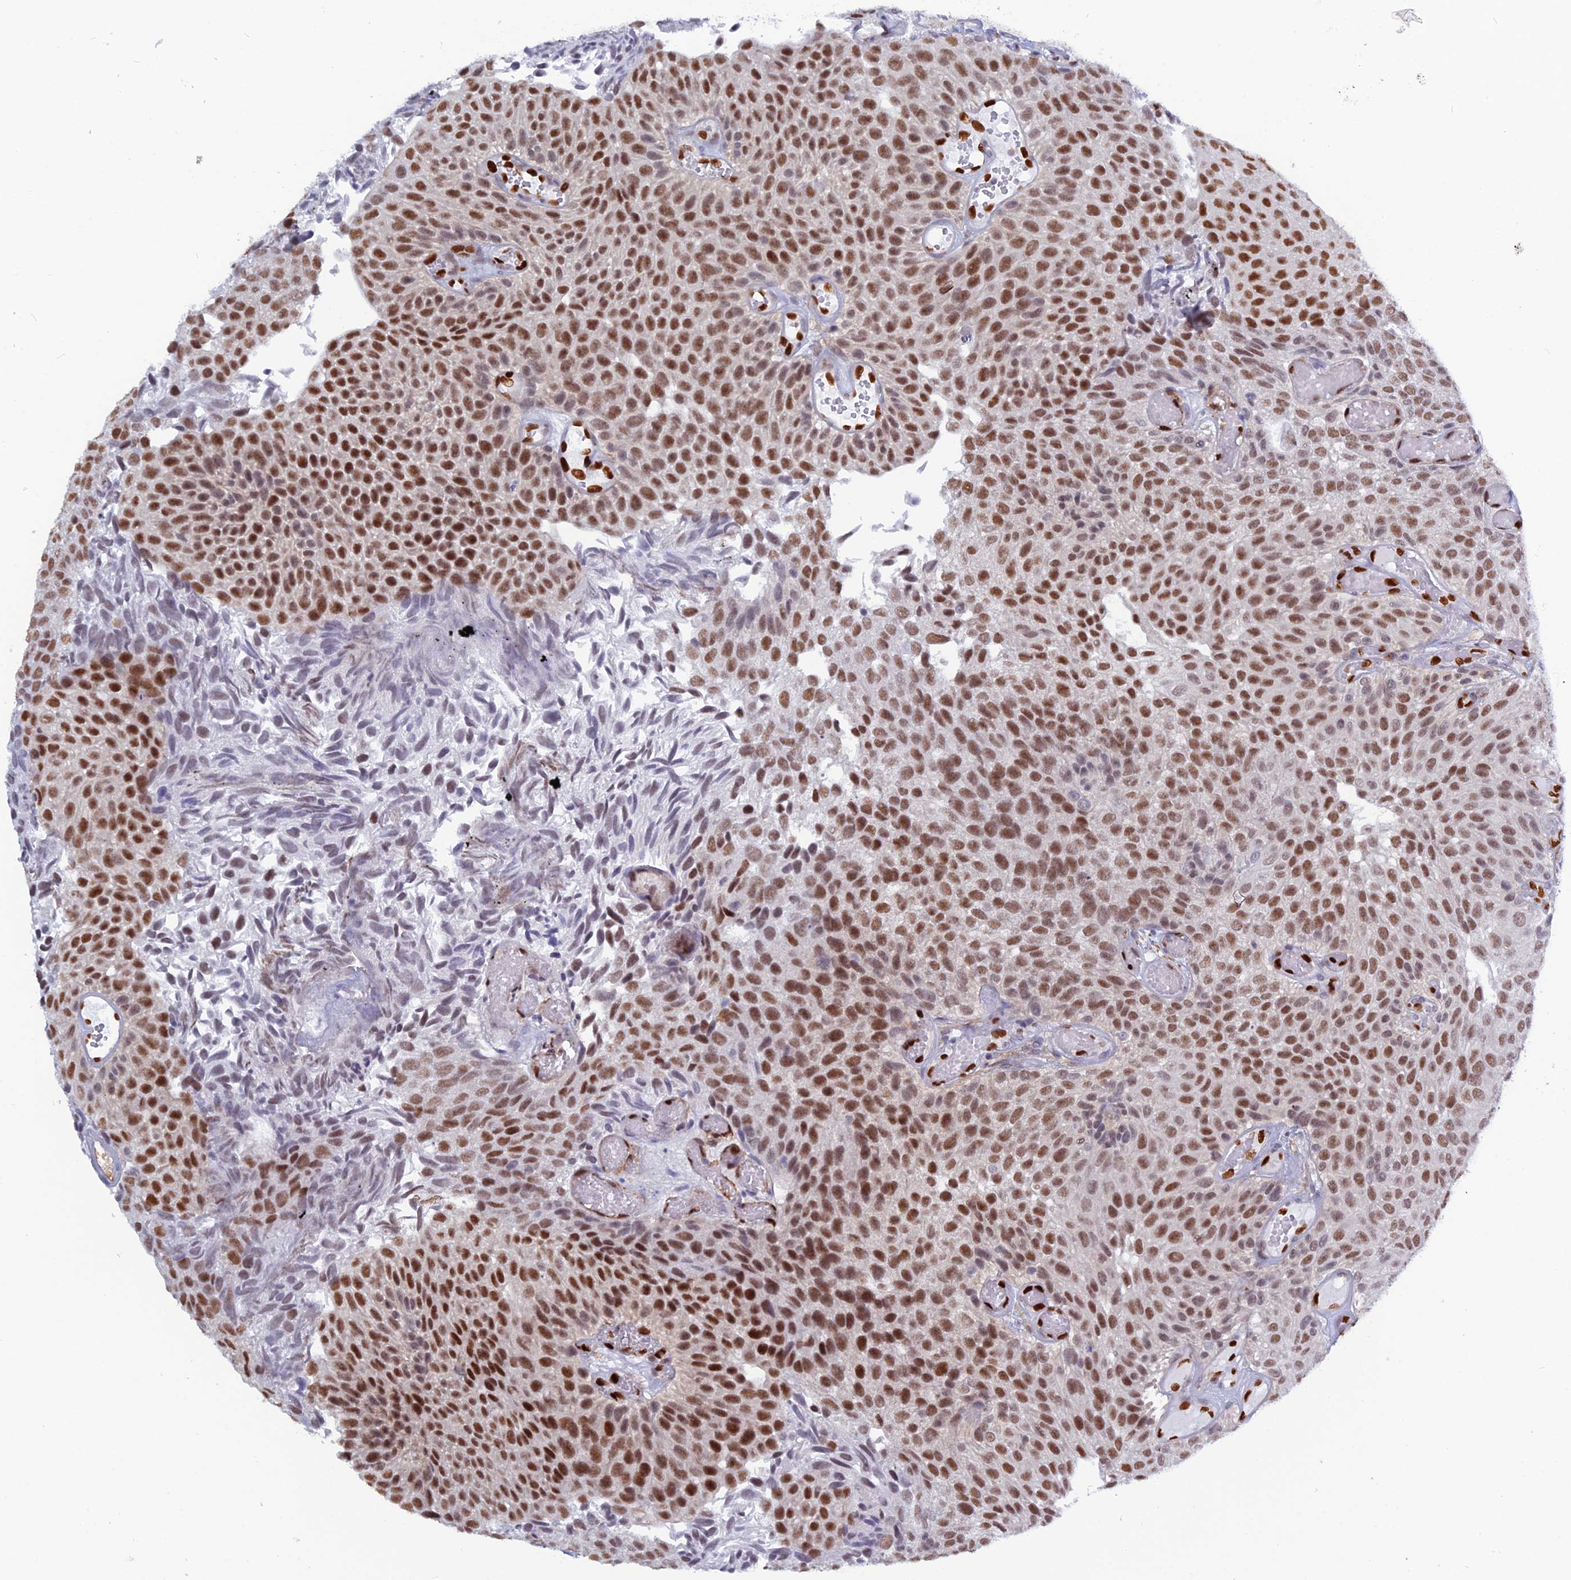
{"staining": {"intensity": "strong", "quantity": ">75%", "location": "nuclear"}, "tissue": "urothelial cancer", "cell_type": "Tumor cells", "image_type": "cancer", "snomed": [{"axis": "morphology", "description": "Urothelial carcinoma, Low grade"}, {"axis": "topography", "description": "Urinary bladder"}], "caption": "IHC histopathology image of human urothelial cancer stained for a protein (brown), which demonstrates high levels of strong nuclear staining in about >75% of tumor cells.", "gene": "NOL4L", "patient": {"sex": "male", "age": 89}}